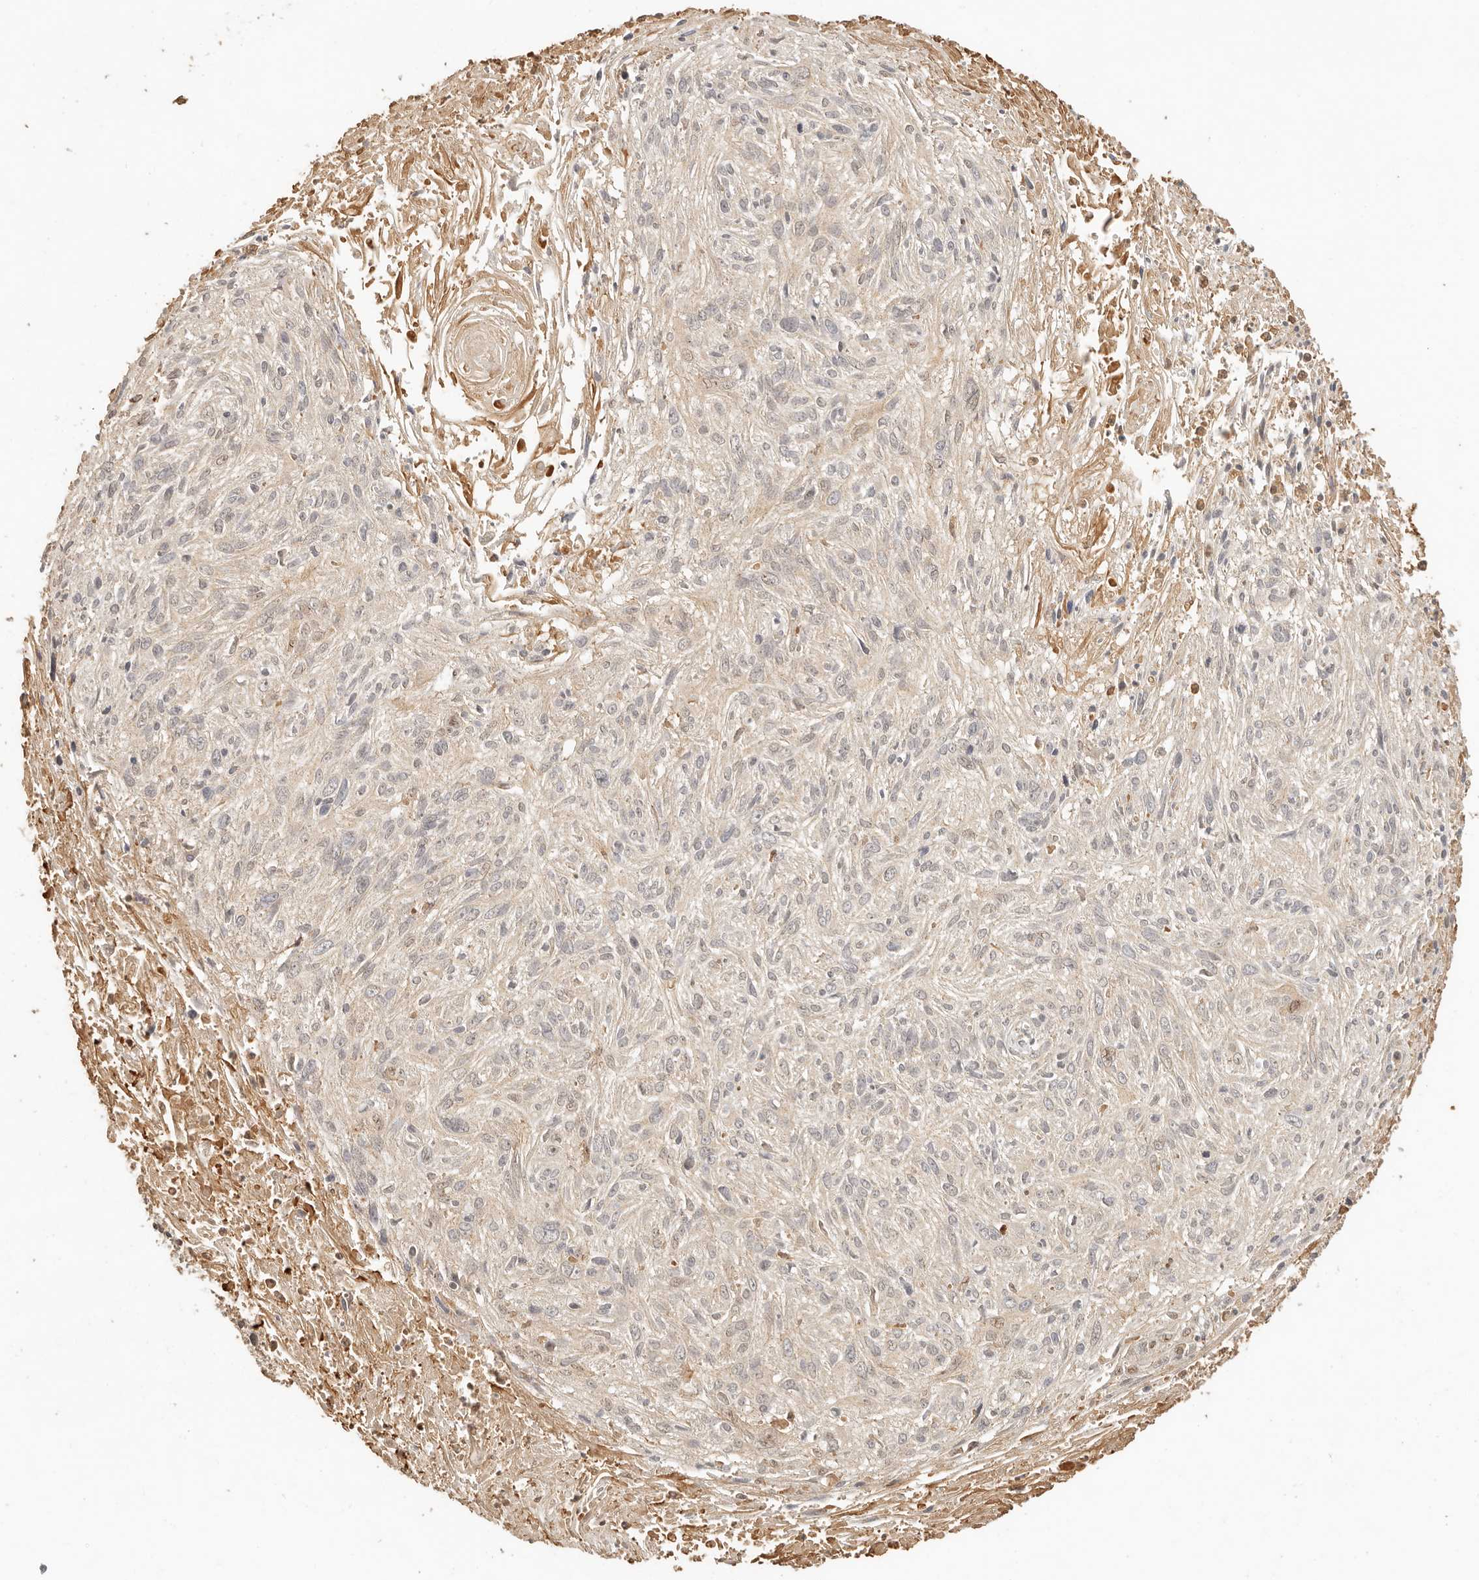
{"staining": {"intensity": "weak", "quantity": "25%-75%", "location": "cytoplasmic/membranous"}, "tissue": "cervical cancer", "cell_type": "Tumor cells", "image_type": "cancer", "snomed": [{"axis": "morphology", "description": "Squamous cell carcinoma, NOS"}, {"axis": "topography", "description": "Cervix"}], "caption": "Cervical cancer (squamous cell carcinoma) stained with IHC reveals weak cytoplasmic/membranous positivity in approximately 25%-75% of tumor cells. (Stains: DAB in brown, nuclei in blue, Microscopy: brightfield microscopy at high magnification).", "gene": "INTS11", "patient": {"sex": "female", "age": 51}}